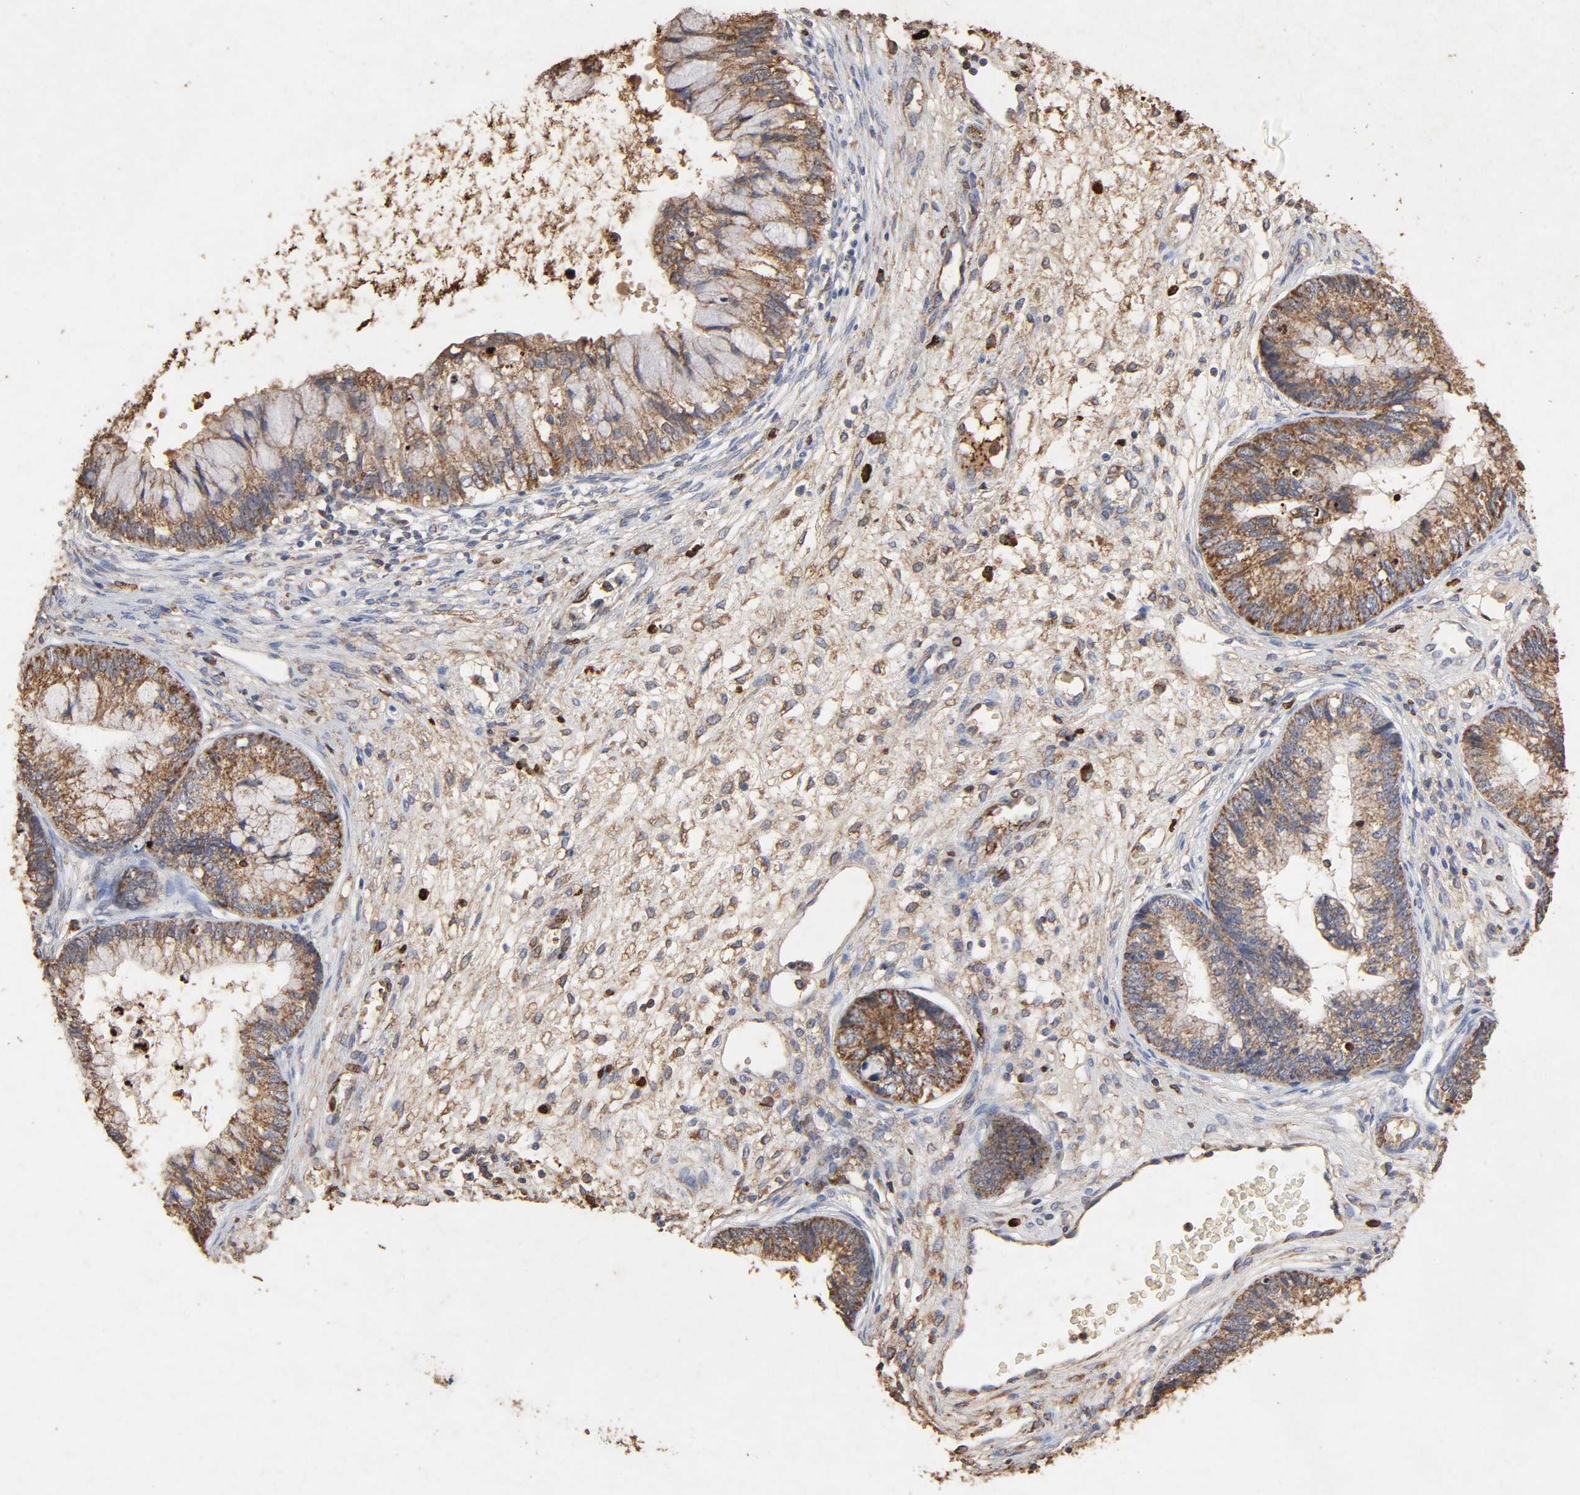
{"staining": {"intensity": "moderate", "quantity": ">75%", "location": "cytoplasmic/membranous"}, "tissue": "cervical cancer", "cell_type": "Tumor cells", "image_type": "cancer", "snomed": [{"axis": "morphology", "description": "Adenocarcinoma, NOS"}, {"axis": "topography", "description": "Cervix"}], "caption": "A brown stain highlights moderate cytoplasmic/membranous positivity of a protein in cervical cancer tumor cells.", "gene": "CYCS", "patient": {"sex": "female", "age": 44}}